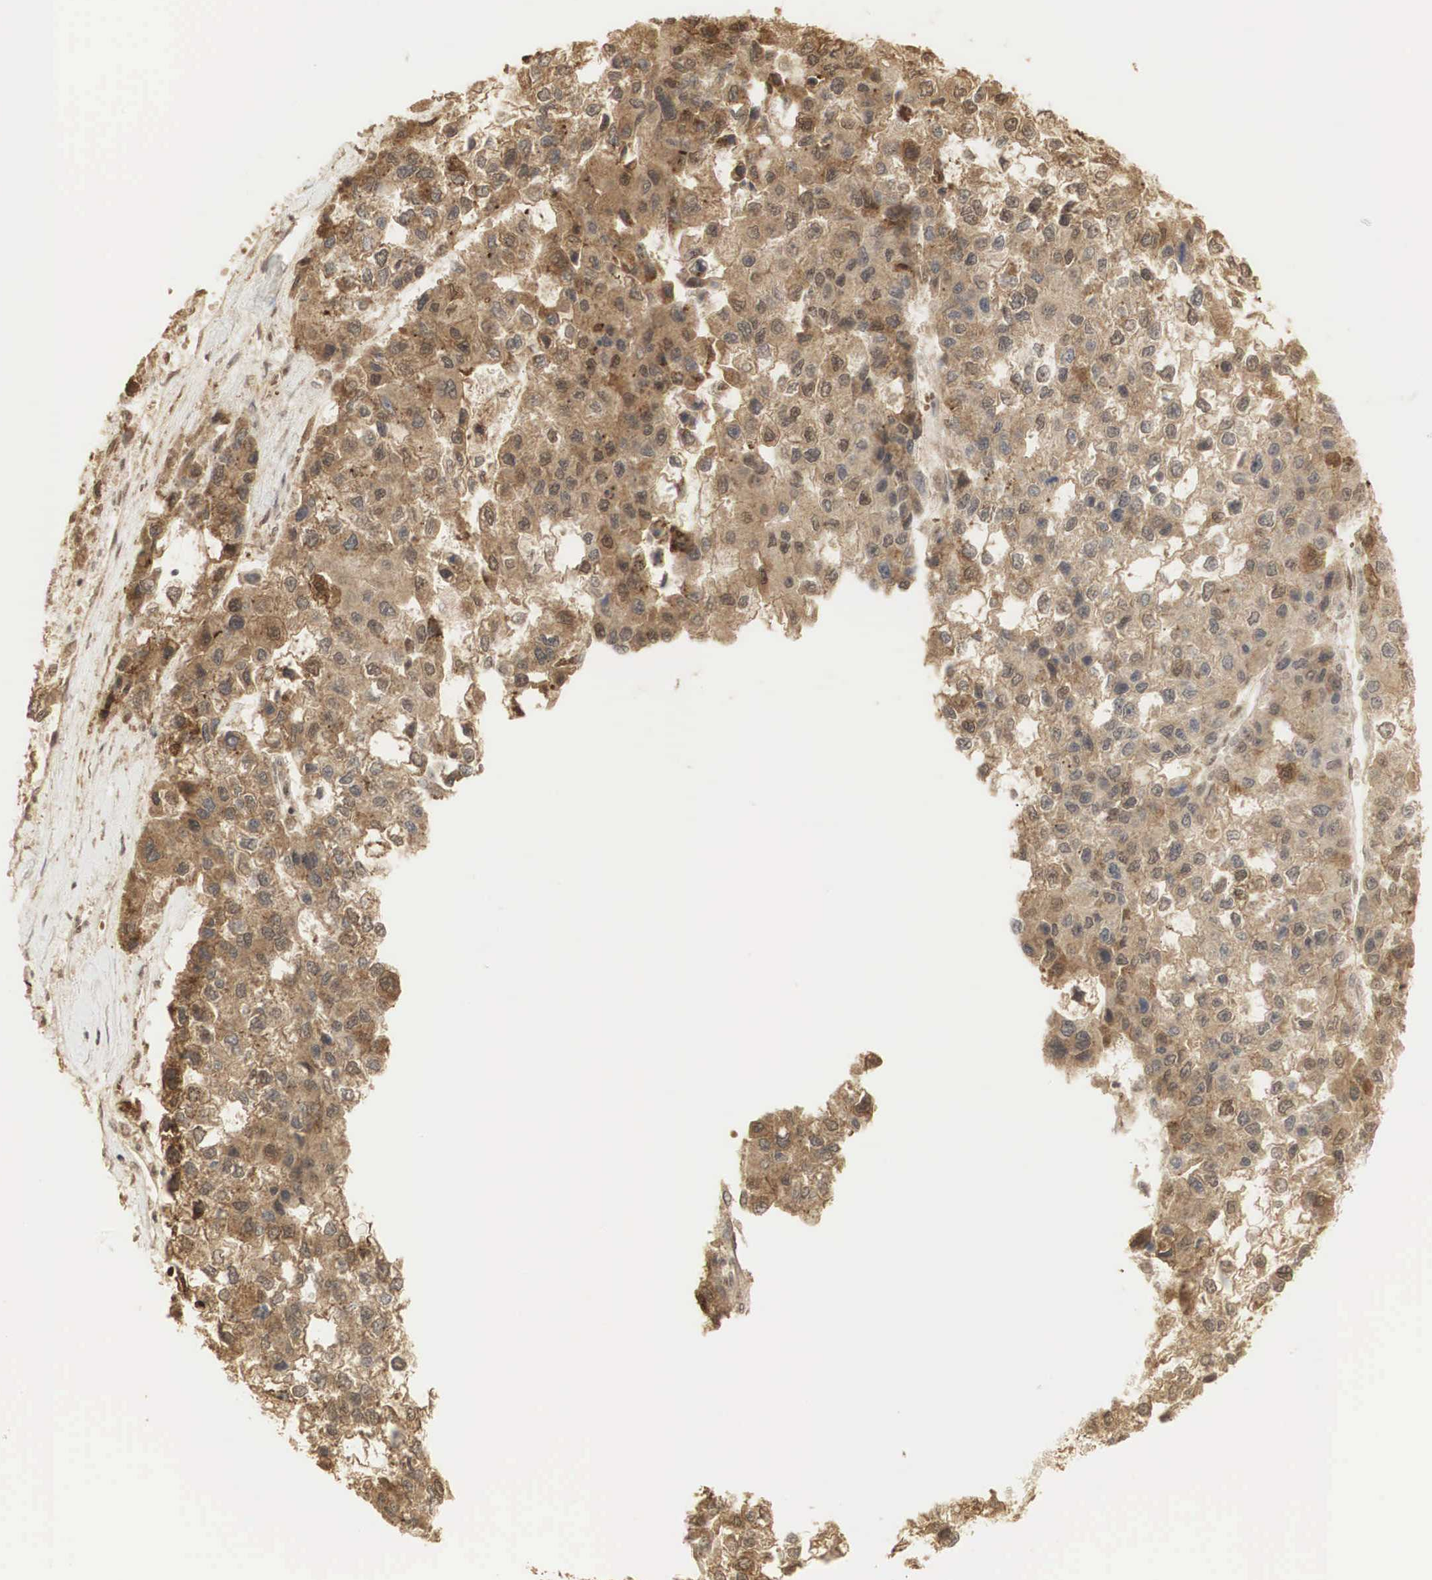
{"staining": {"intensity": "strong", "quantity": ">75%", "location": "cytoplasmic/membranous,nuclear"}, "tissue": "liver cancer", "cell_type": "Tumor cells", "image_type": "cancer", "snomed": [{"axis": "morphology", "description": "Carcinoma, Hepatocellular, NOS"}, {"axis": "topography", "description": "Liver"}], "caption": "Protein staining demonstrates strong cytoplasmic/membranous and nuclear staining in about >75% of tumor cells in liver cancer (hepatocellular carcinoma). The protein is shown in brown color, while the nuclei are stained blue.", "gene": "RNF113A", "patient": {"sex": "female", "age": 66}}